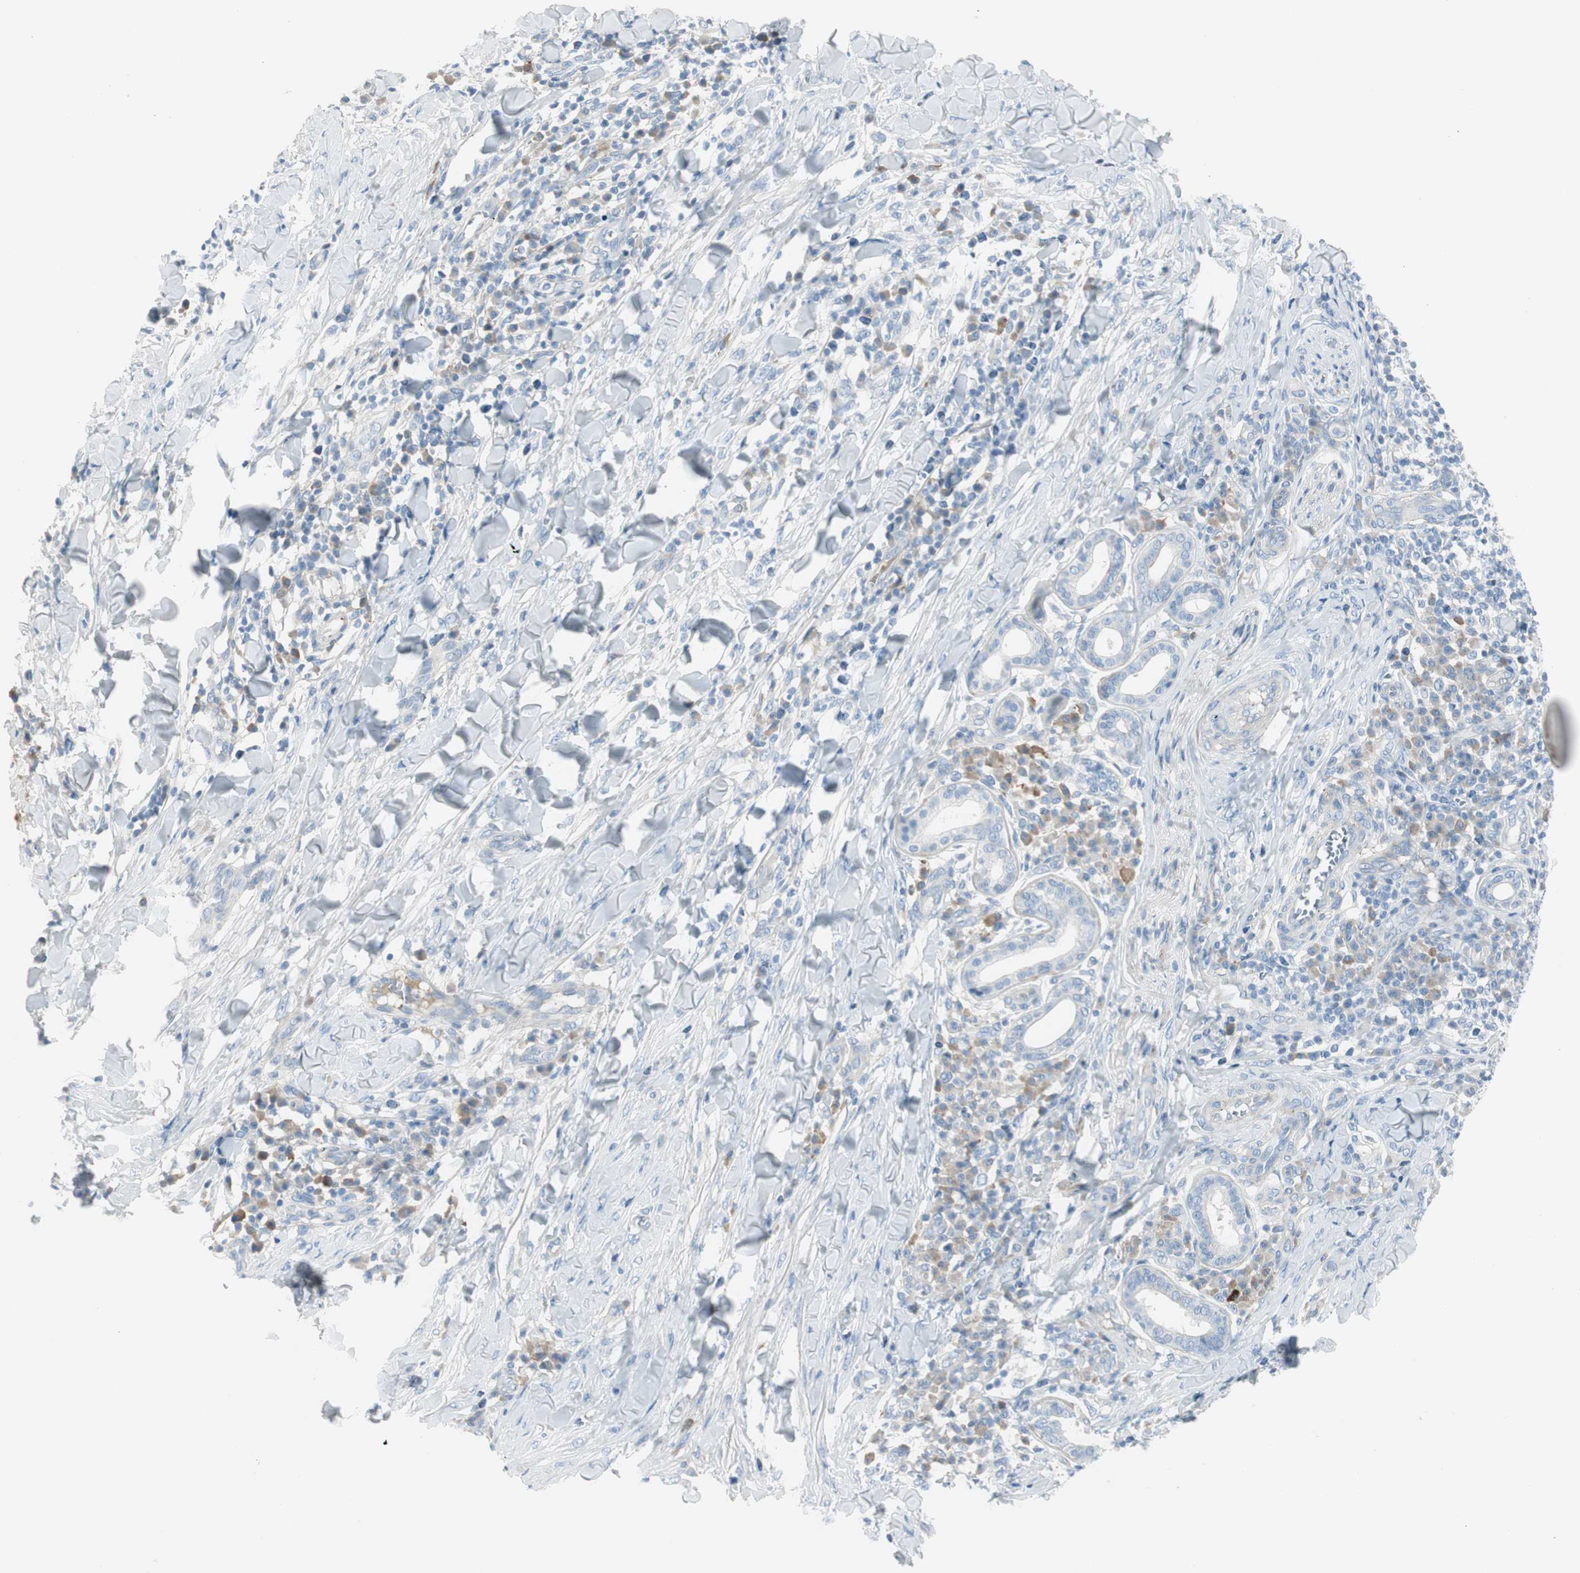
{"staining": {"intensity": "negative", "quantity": "none", "location": "none"}, "tissue": "skin cancer", "cell_type": "Tumor cells", "image_type": "cancer", "snomed": [{"axis": "morphology", "description": "Squamous cell carcinoma, NOS"}, {"axis": "topography", "description": "Skin"}], "caption": "An immunohistochemistry (IHC) histopathology image of skin cancer is shown. There is no staining in tumor cells of skin cancer. (IHC, brightfield microscopy, high magnification).", "gene": "CACNA2D1", "patient": {"sex": "male", "age": 24}}